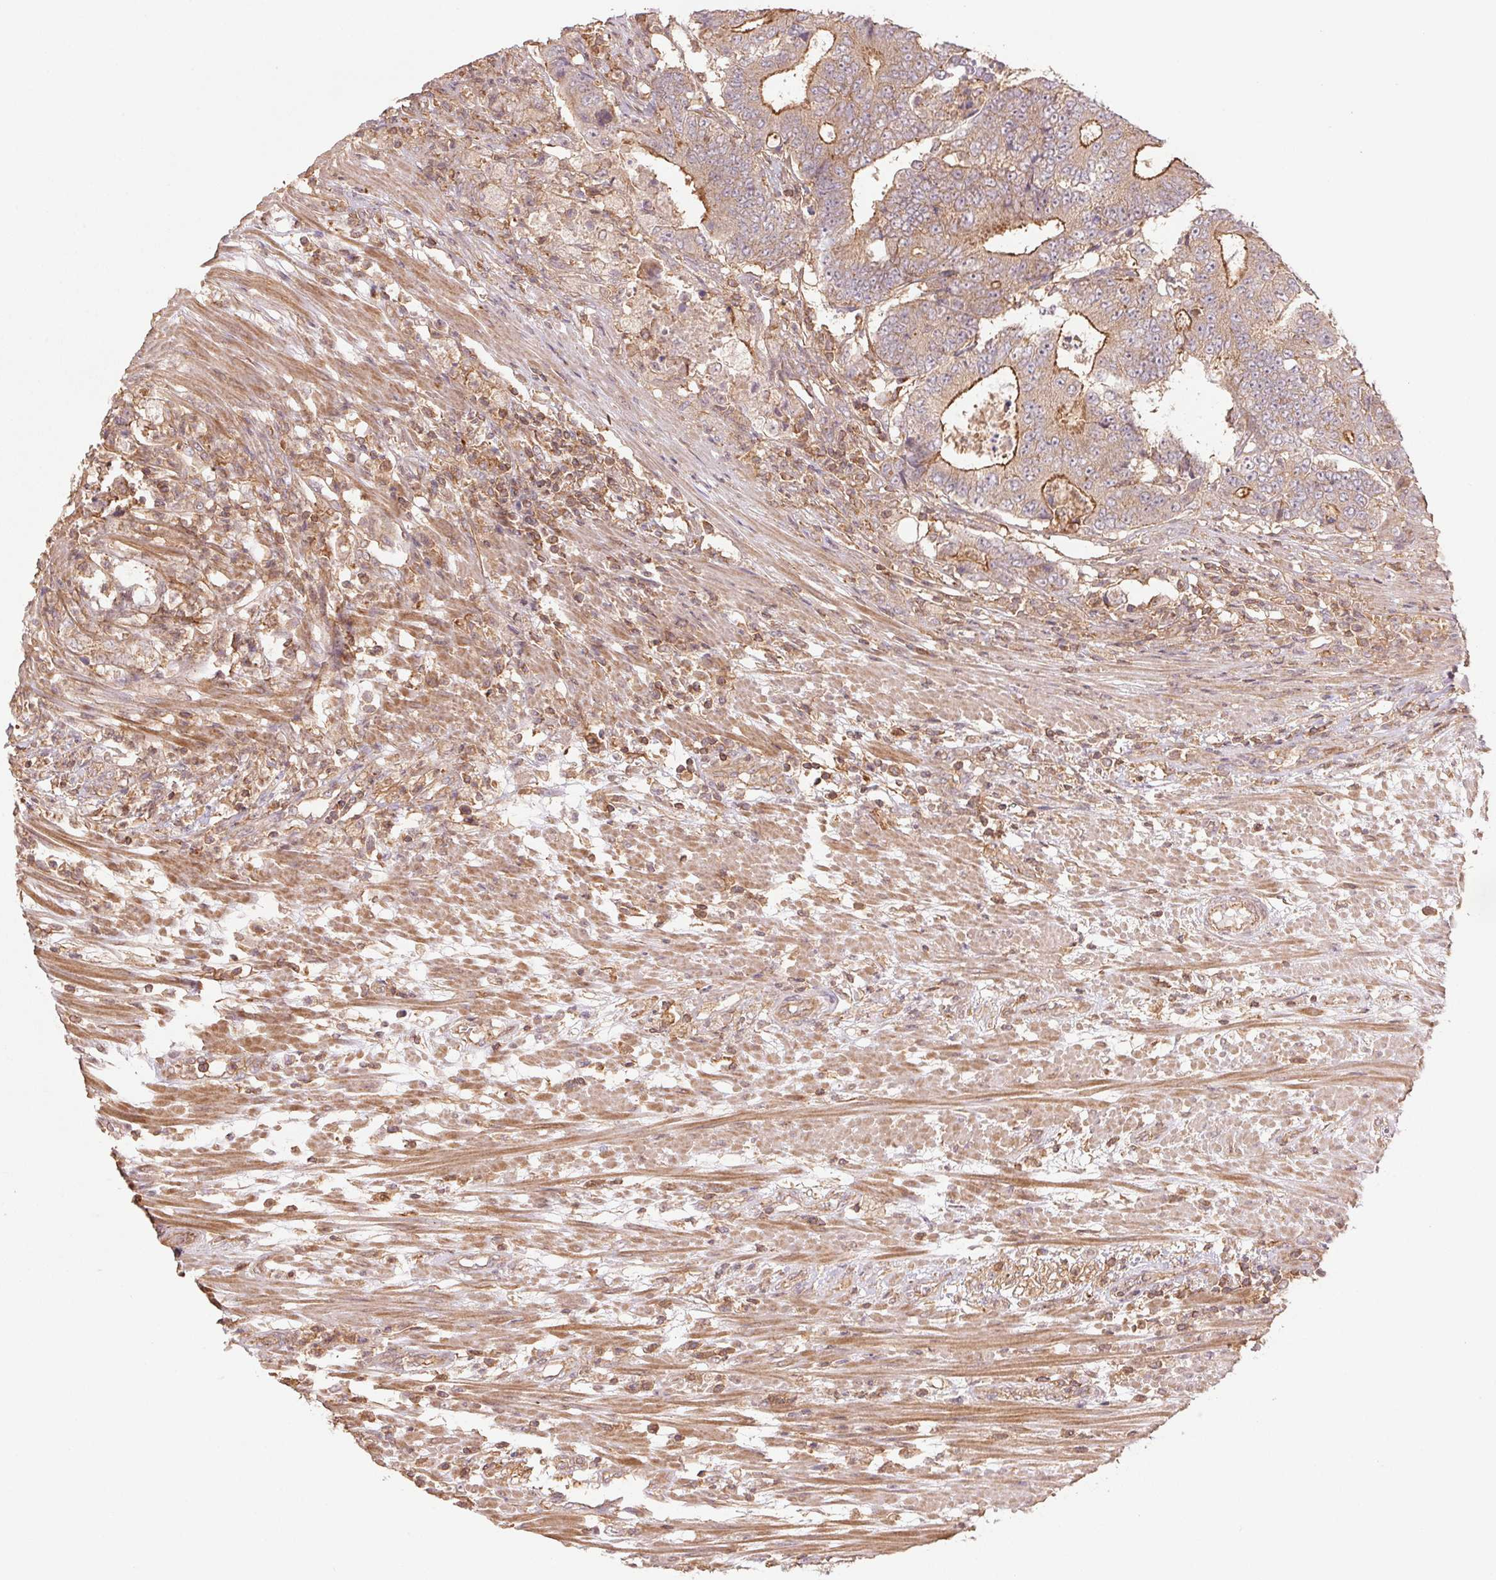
{"staining": {"intensity": "moderate", "quantity": ">75%", "location": "cytoplasmic/membranous"}, "tissue": "colorectal cancer", "cell_type": "Tumor cells", "image_type": "cancer", "snomed": [{"axis": "morphology", "description": "Adenocarcinoma, NOS"}, {"axis": "topography", "description": "Colon"}], "caption": "Human adenocarcinoma (colorectal) stained with a protein marker shows moderate staining in tumor cells.", "gene": "TUBA3D", "patient": {"sex": "female", "age": 48}}